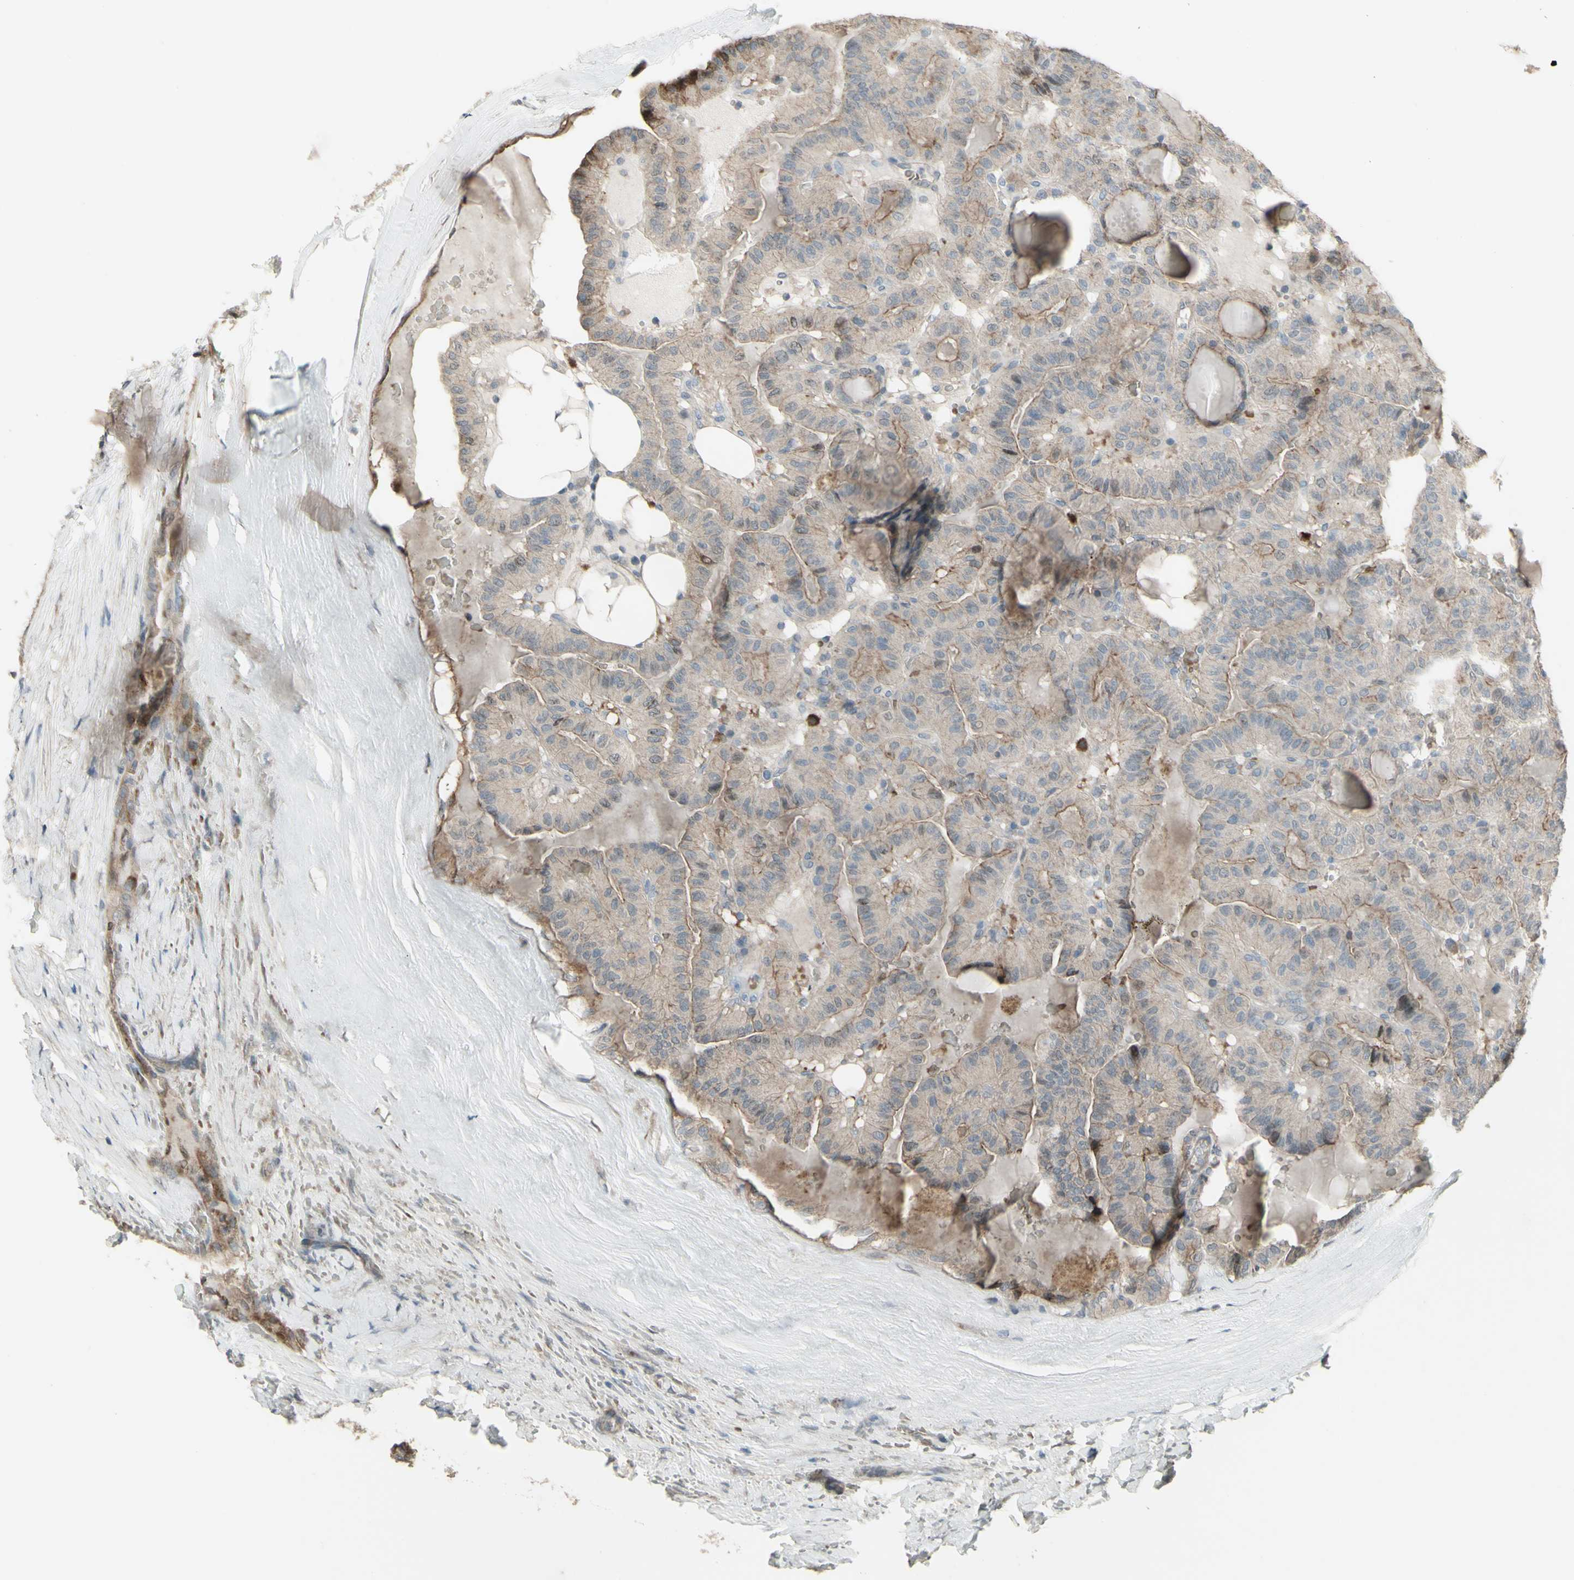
{"staining": {"intensity": "weak", "quantity": ">75%", "location": "cytoplasmic/membranous"}, "tissue": "thyroid cancer", "cell_type": "Tumor cells", "image_type": "cancer", "snomed": [{"axis": "morphology", "description": "Papillary adenocarcinoma, NOS"}, {"axis": "topography", "description": "Thyroid gland"}], "caption": "Brown immunohistochemical staining in thyroid cancer demonstrates weak cytoplasmic/membranous staining in approximately >75% of tumor cells.", "gene": "GRAMD1B", "patient": {"sex": "male", "age": 77}}